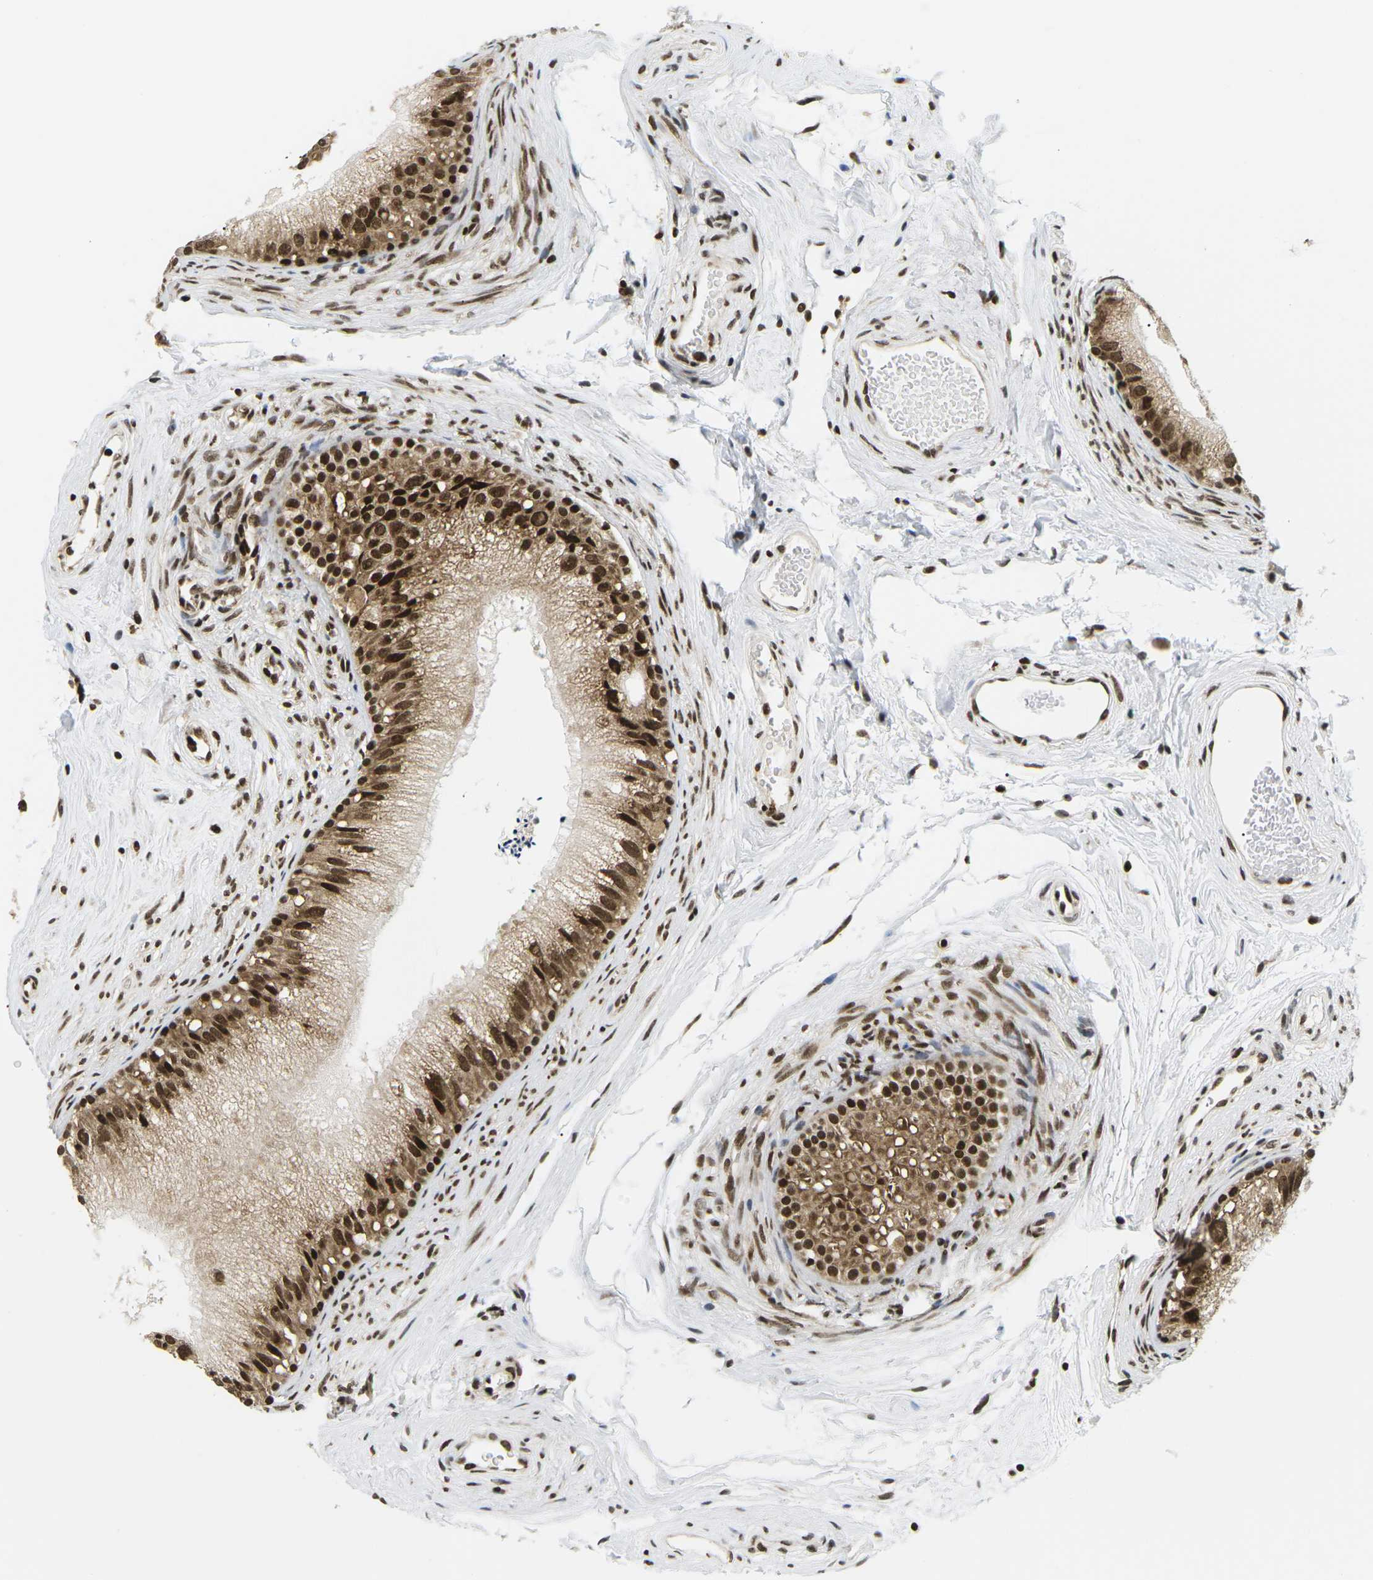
{"staining": {"intensity": "strong", "quantity": ">75%", "location": "cytoplasmic/membranous,nuclear"}, "tissue": "epididymis", "cell_type": "Glandular cells", "image_type": "normal", "snomed": [{"axis": "morphology", "description": "Normal tissue, NOS"}, {"axis": "topography", "description": "Epididymis"}], "caption": "Immunohistochemistry histopathology image of benign epididymis: human epididymis stained using immunohistochemistry exhibits high levels of strong protein expression localized specifically in the cytoplasmic/membranous,nuclear of glandular cells, appearing as a cytoplasmic/membranous,nuclear brown color.", "gene": "CELF1", "patient": {"sex": "male", "age": 56}}